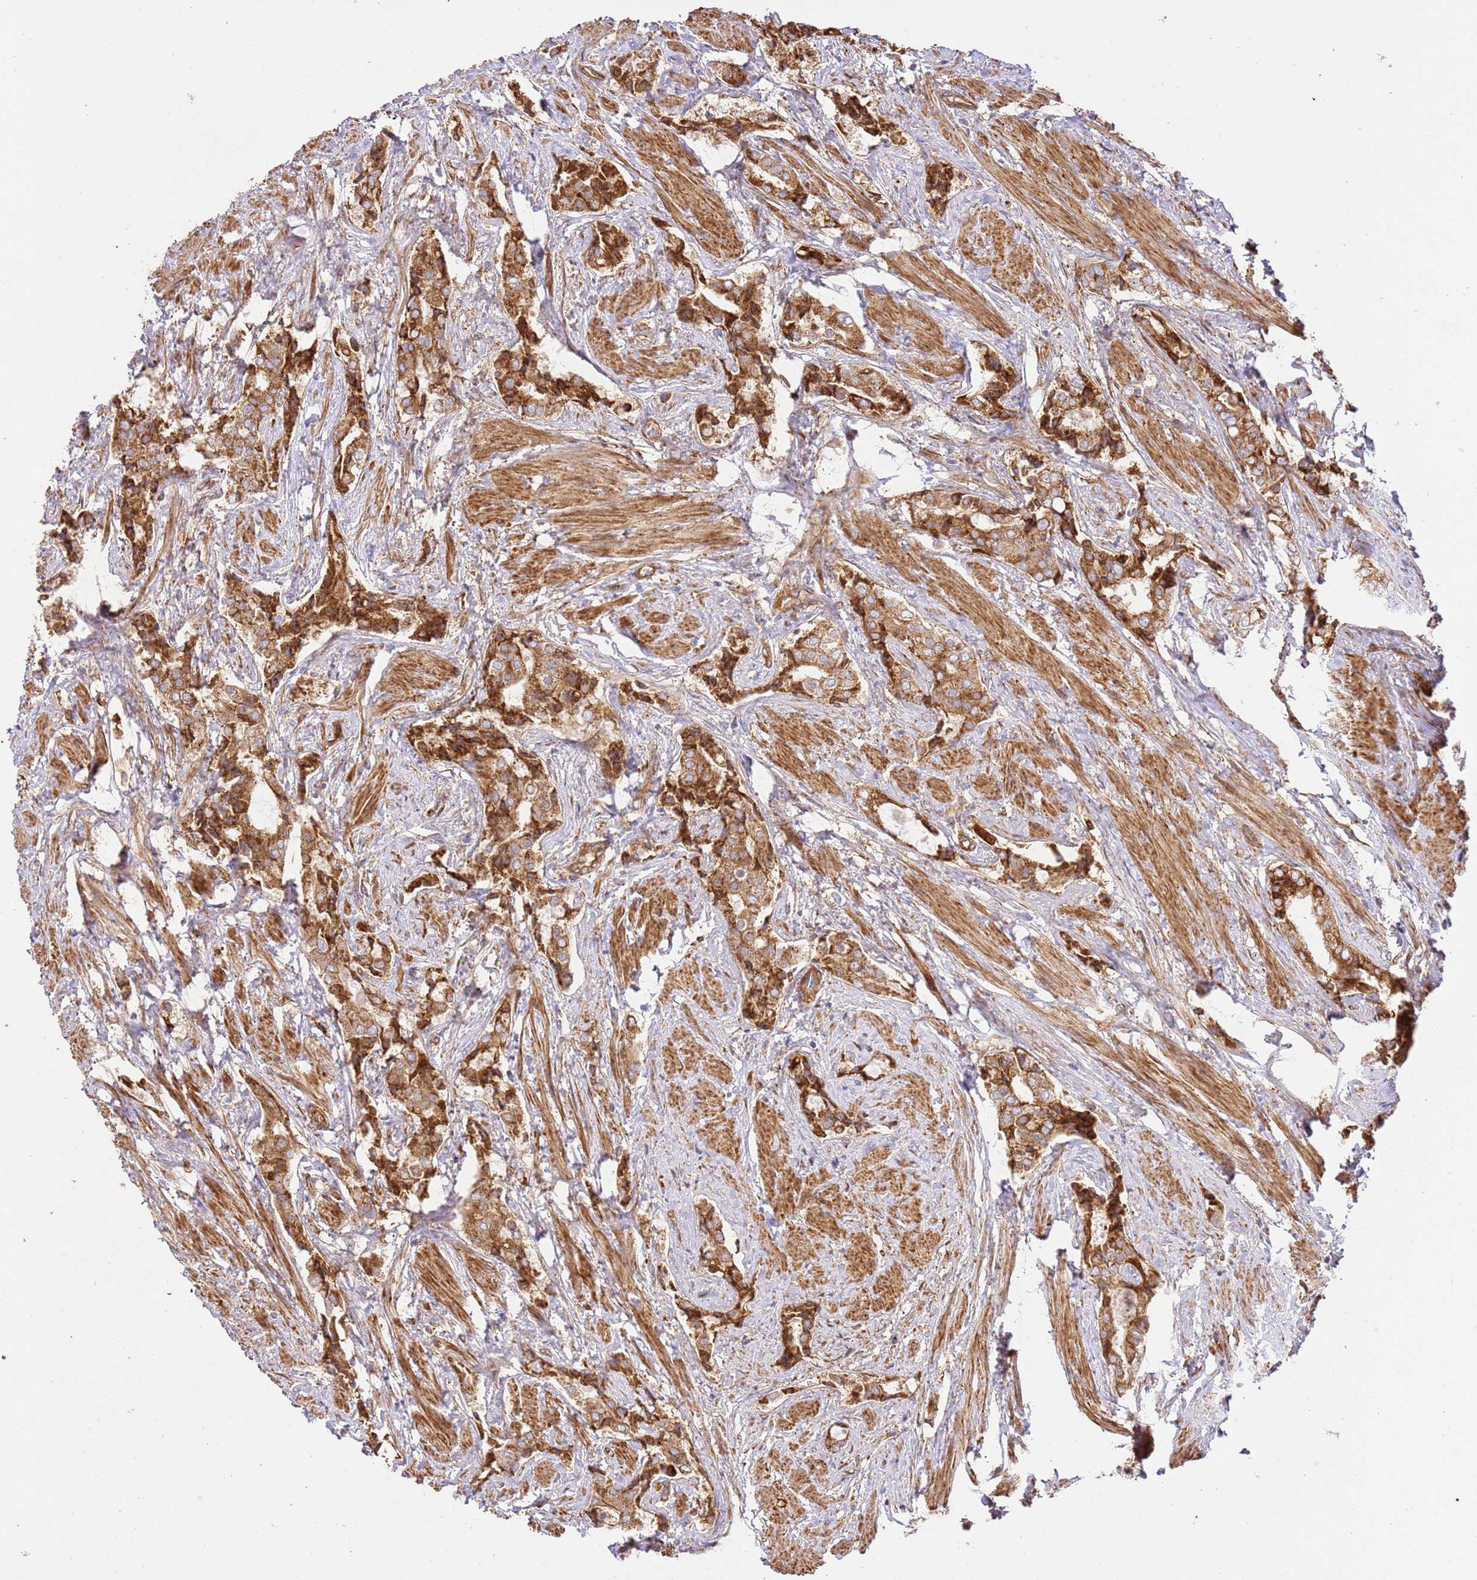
{"staining": {"intensity": "strong", "quantity": ">75%", "location": "cytoplasmic/membranous"}, "tissue": "prostate cancer", "cell_type": "Tumor cells", "image_type": "cancer", "snomed": [{"axis": "morphology", "description": "Adenocarcinoma, High grade"}, {"axis": "topography", "description": "Prostate"}], "caption": "Immunohistochemical staining of prostate cancer displays high levels of strong cytoplasmic/membranous expression in approximately >75% of tumor cells. (IHC, brightfield microscopy, high magnification).", "gene": "ZBTB39", "patient": {"sex": "male", "age": 71}}